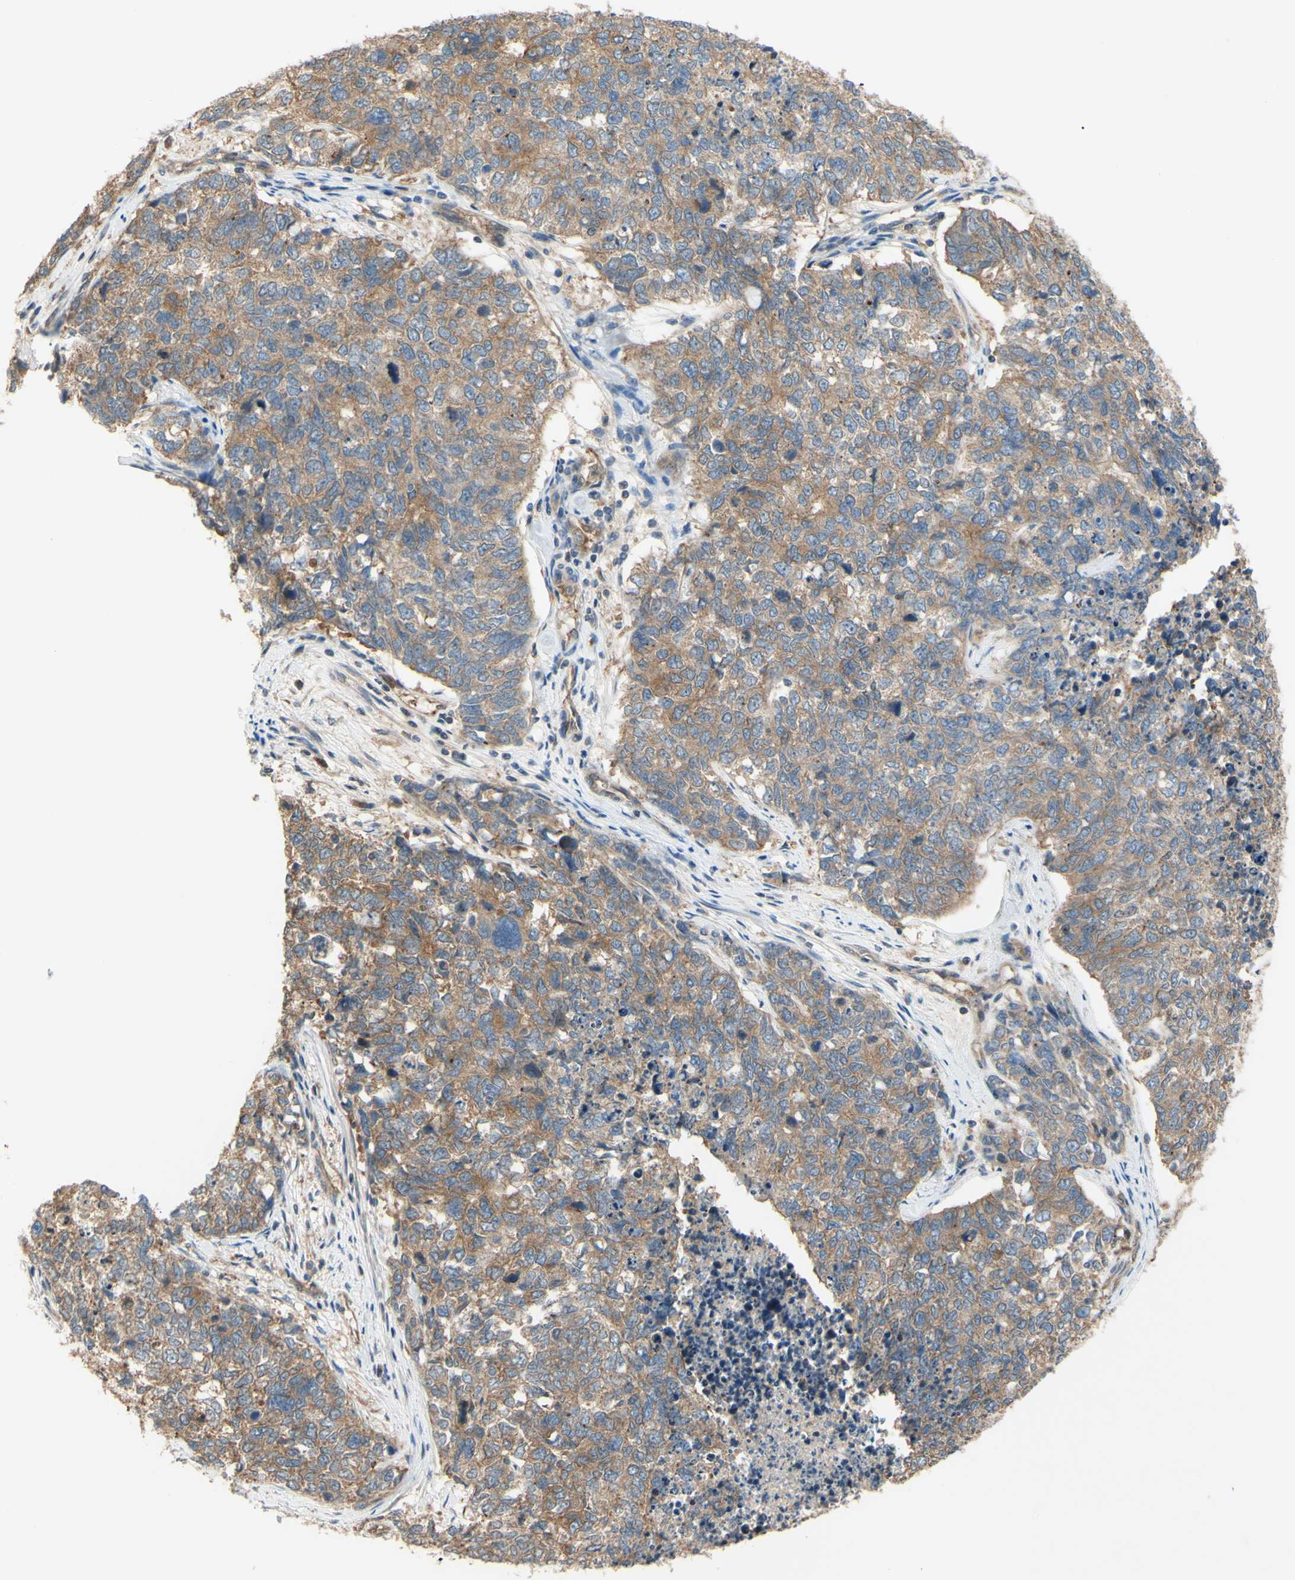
{"staining": {"intensity": "moderate", "quantity": ">75%", "location": "cytoplasmic/membranous"}, "tissue": "cervical cancer", "cell_type": "Tumor cells", "image_type": "cancer", "snomed": [{"axis": "morphology", "description": "Squamous cell carcinoma, NOS"}, {"axis": "topography", "description": "Cervix"}], "caption": "Human cervical cancer stained for a protein (brown) exhibits moderate cytoplasmic/membranous positive staining in about >75% of tumor cells.", "gene": "DYNLRB1", "patient": {"sex": "female", "age": 63}}